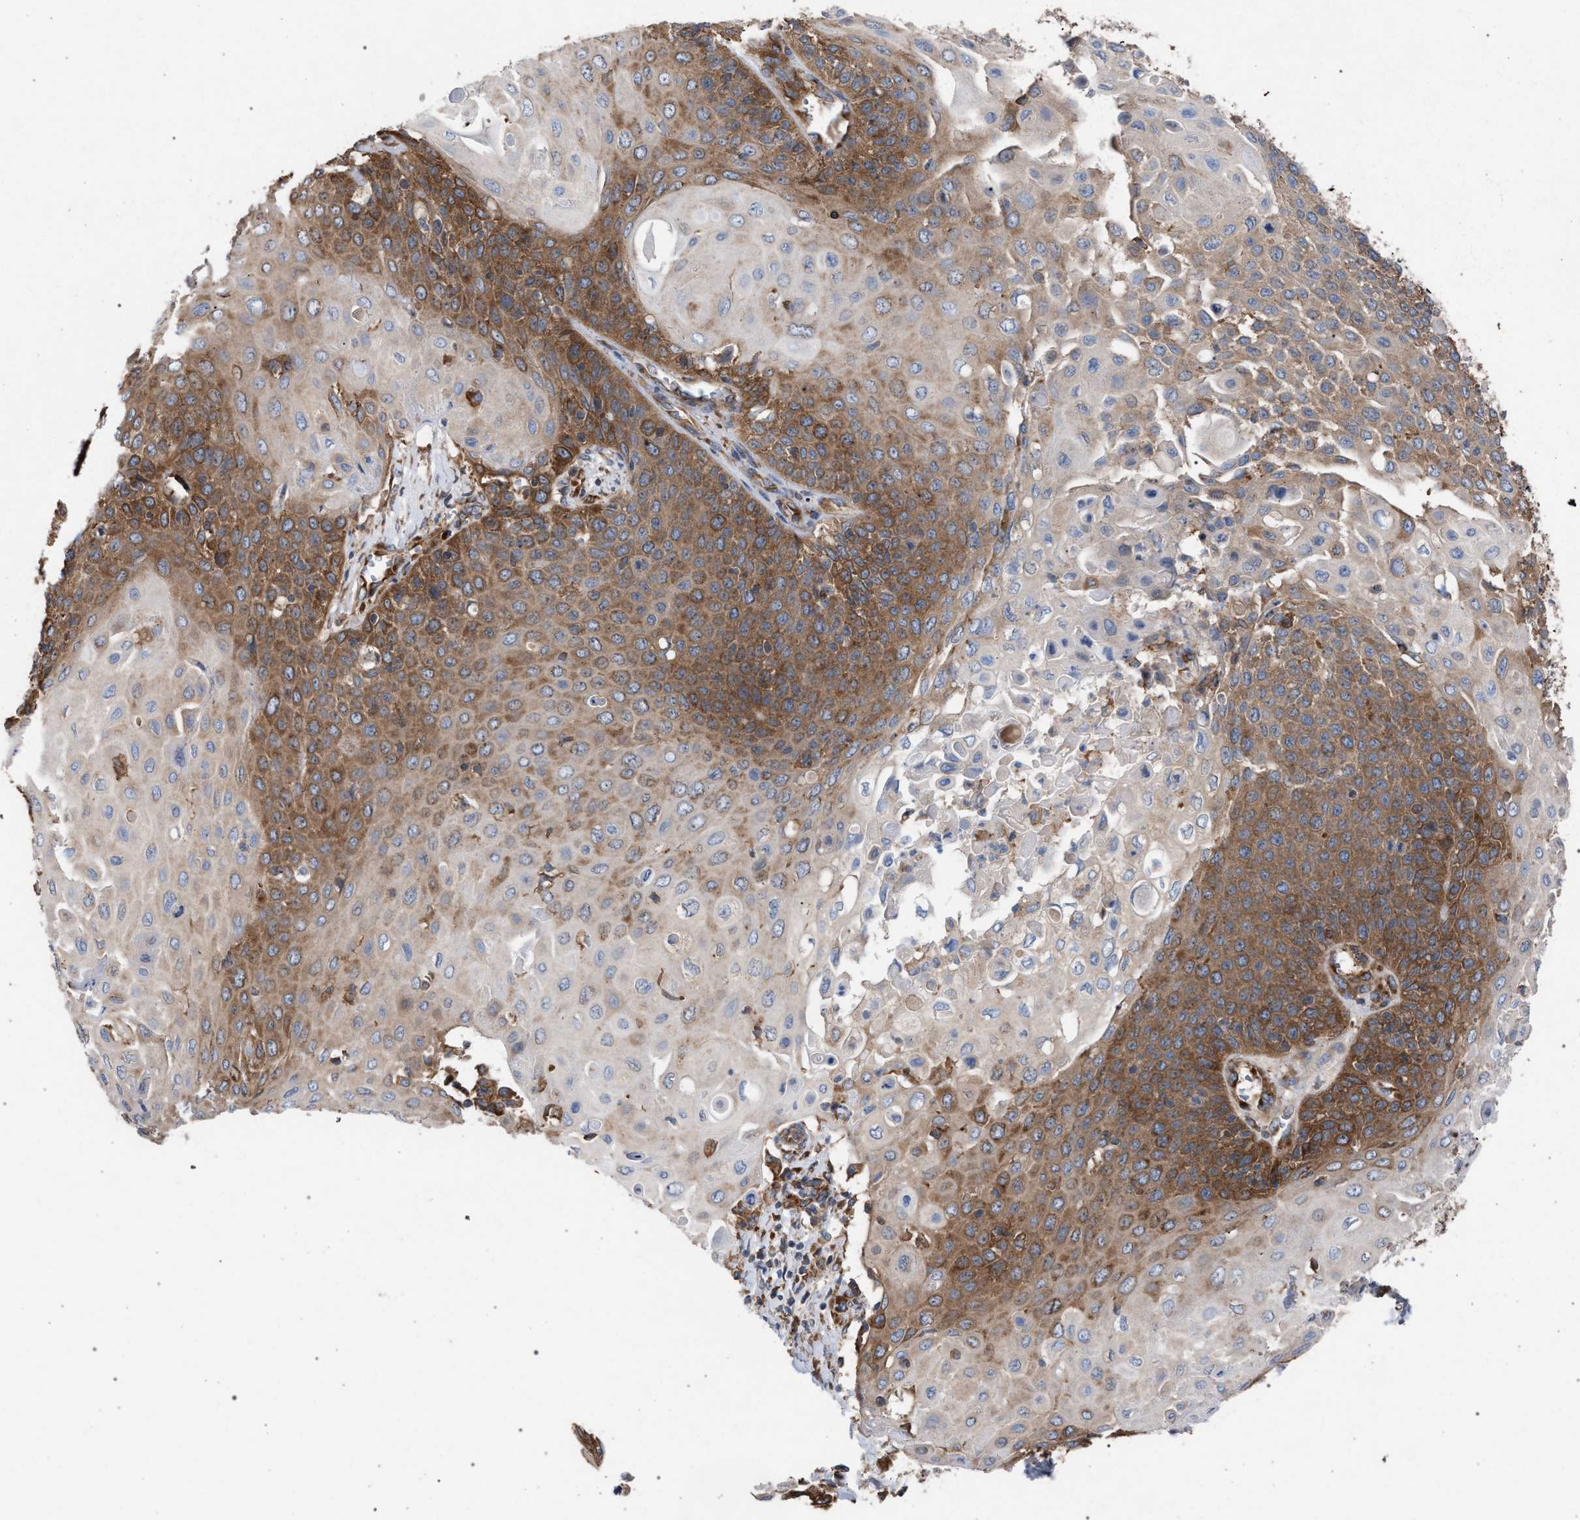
{"staining": {"intensity": "moderate", "quantity": ">75%", "location": "cytoplasmic/membranous"}, "tissue": "cervical cancer", "cell_type": "Tumor cells", "image_type": "cancer", "snomed": [{"axis": "morphology", "description": "Squamous cell carcinoma, NOS"}, {"axis": "topography", "description": "Cervix"}], "caption": "Cervical cancer tissue demonstrates moderate cytoplasmic/membranous positivity in approximately >75% of tumor cells", "gene": "CDR2L", "patient": {"sex": "female", "age": 39}}